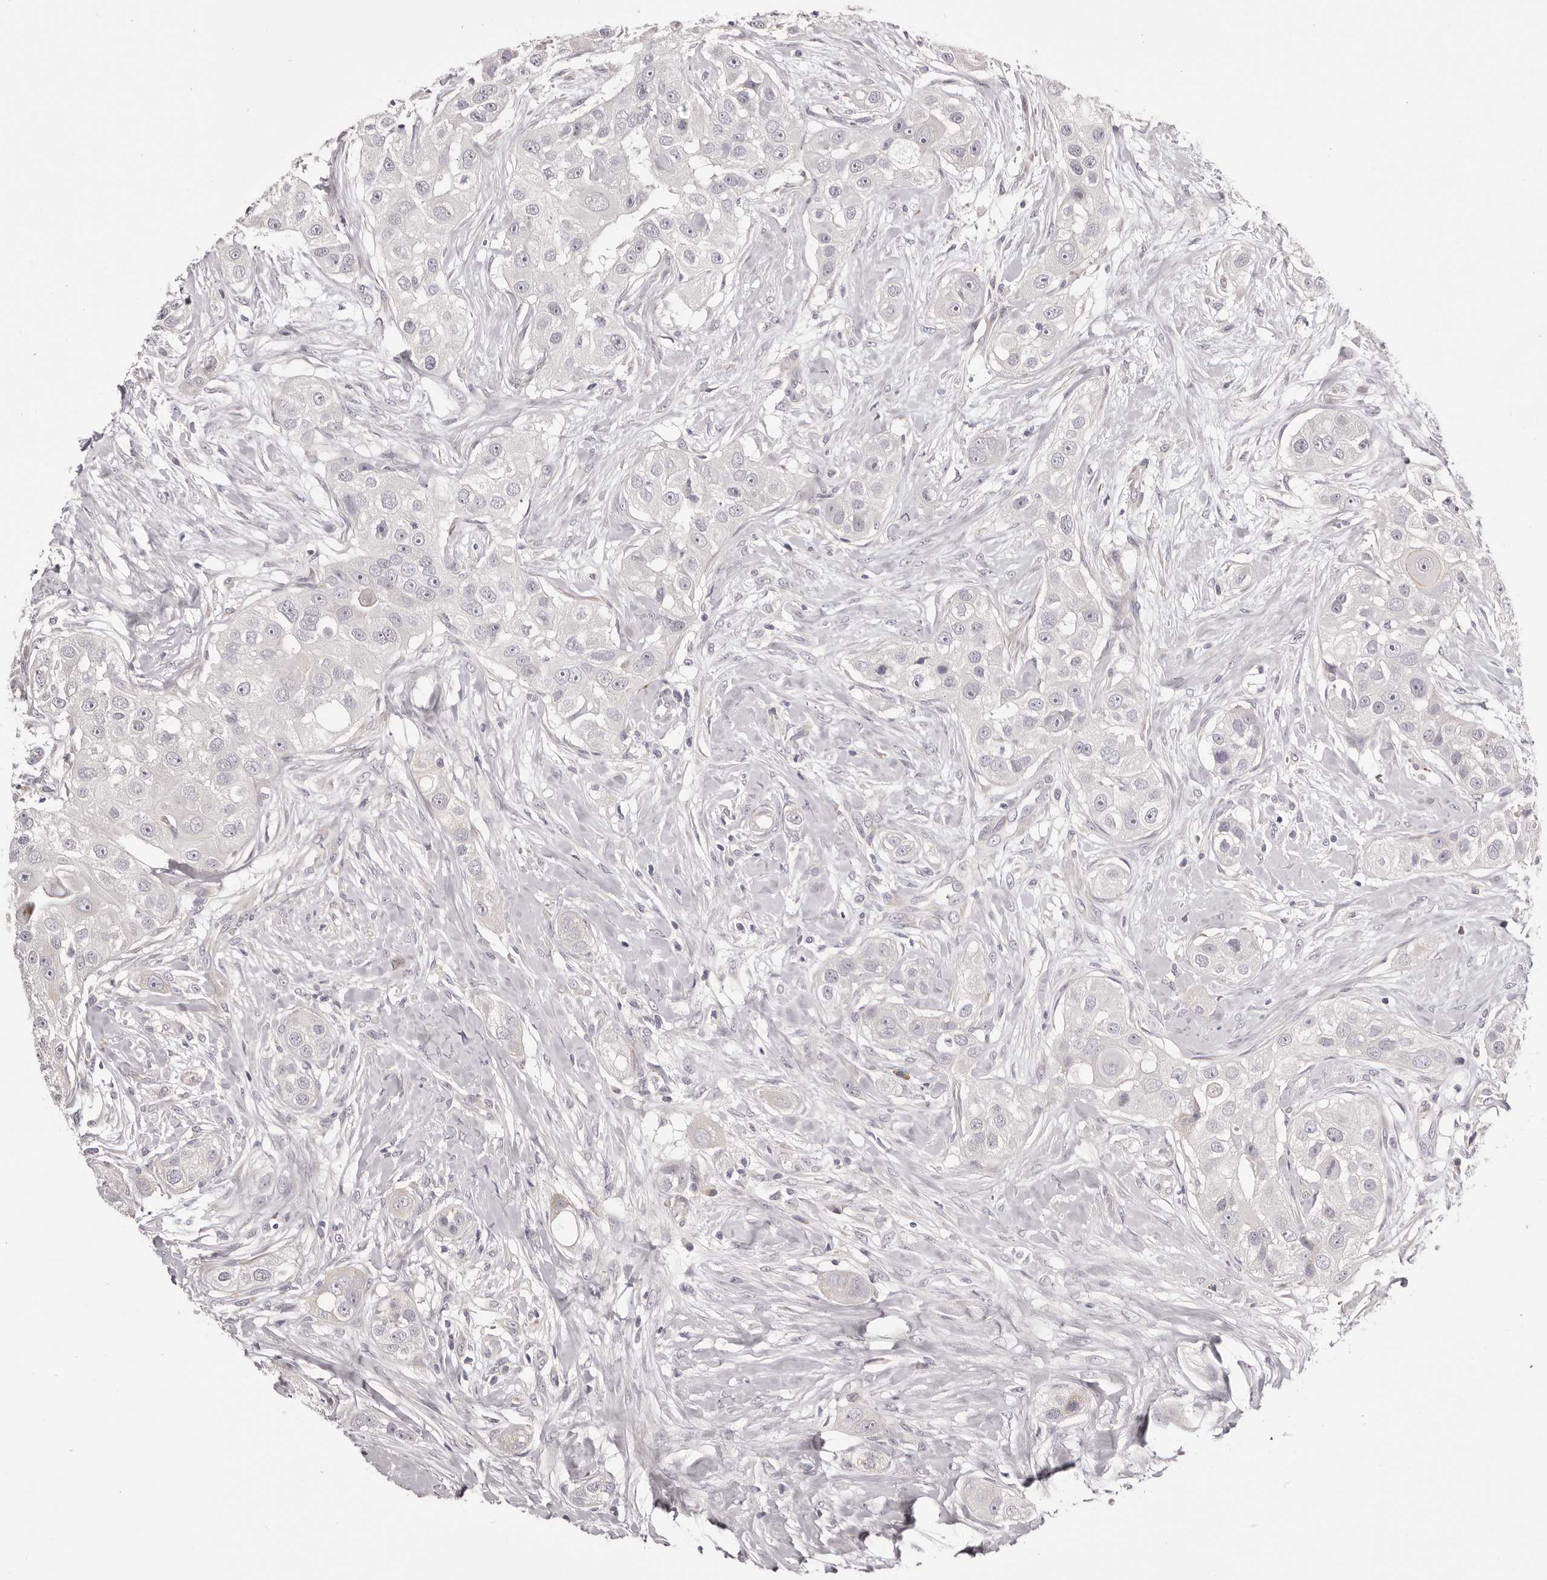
{"staining": {"intensity": "negative", "quantity": "none", "location": "none"}, "tissue": "head and neck cancer", "cell_type": "Tumor cells", "image_type": "cancer", "snomed": [{"axis": "morphology", "description": "Normal tissue, NOS"}, {"axis": "morphology", "description": "Squamous cell carcinoma, NOS"}, {"axis": "topography", "description": "Skeletal muscle"}, {"axis": "topography", "description": "Head-Neck"}], "caption": "IHC micrograph of neoplastic tissue: human squamous cell carcinoma (head and neck) stained with DAB (3,3'-diaminobenzidine) demonstrates no significant protein expression in tumor cells.", "gene": "OTUD3", "patient": {"sex": "male", "age": 51}}